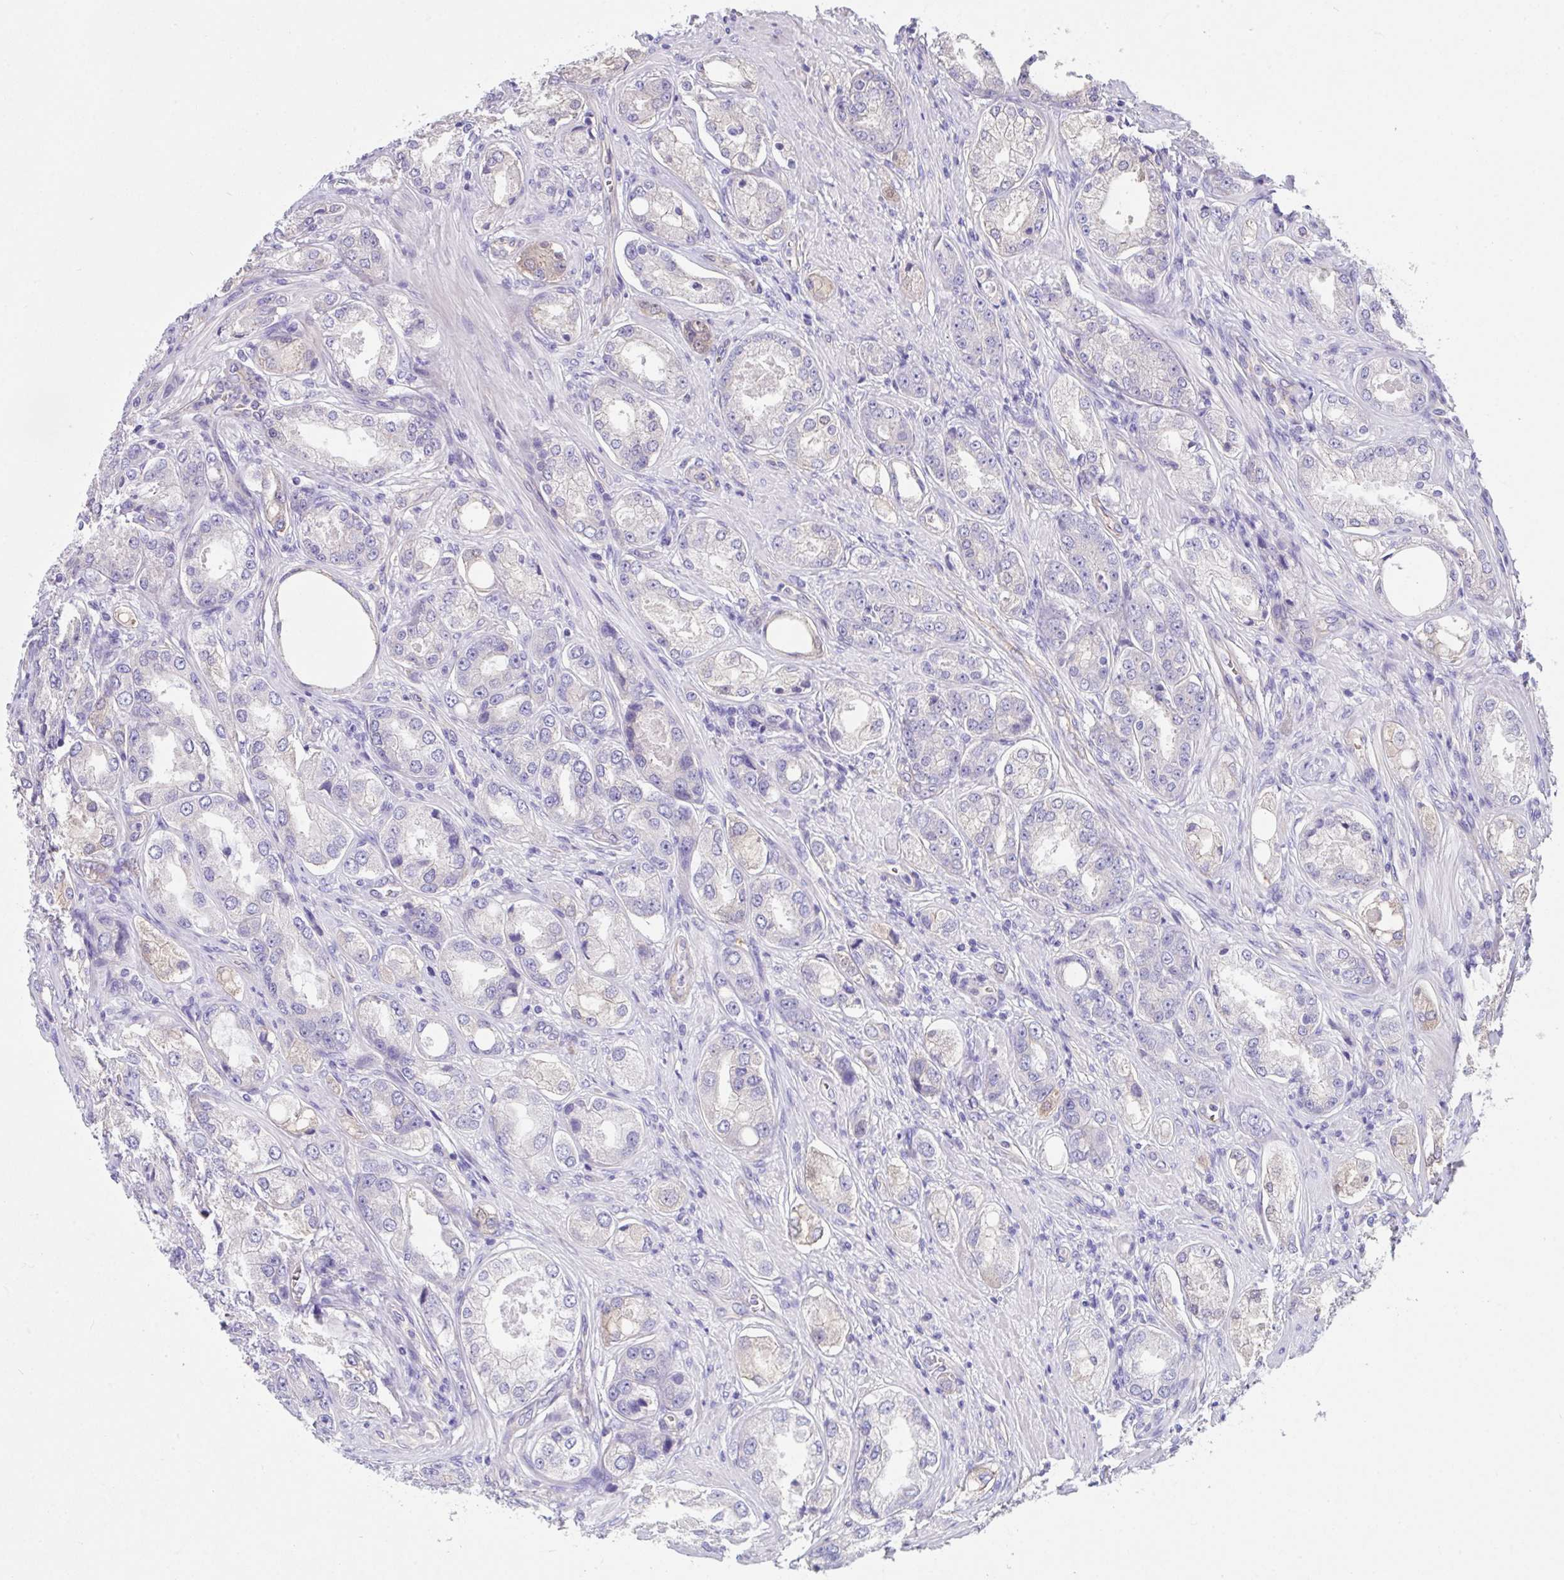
{"staining": {"intensity": "weak", "quantity": "<25%", "location": "cytoplasmic/membranous"}, "tissue": "prostate cancer", "cell_type": "Tumor cells", "image_type": "cancer", "snomed": [{"axis": "morphology", "description": "Adenocarcinoma, Low grade"}, {"axis": "topography", "description": "Prostate"}], "caption": "High magnification brightfield microscopy of prostate cancer stained with DAB (3,3'-diaminobenzidine) (brown) and counterstained with hematoxylin (blue): tumor cells show no significant positivity.", "gene": "ZNF813", "patient": {"sex": "male", "age": 68}}